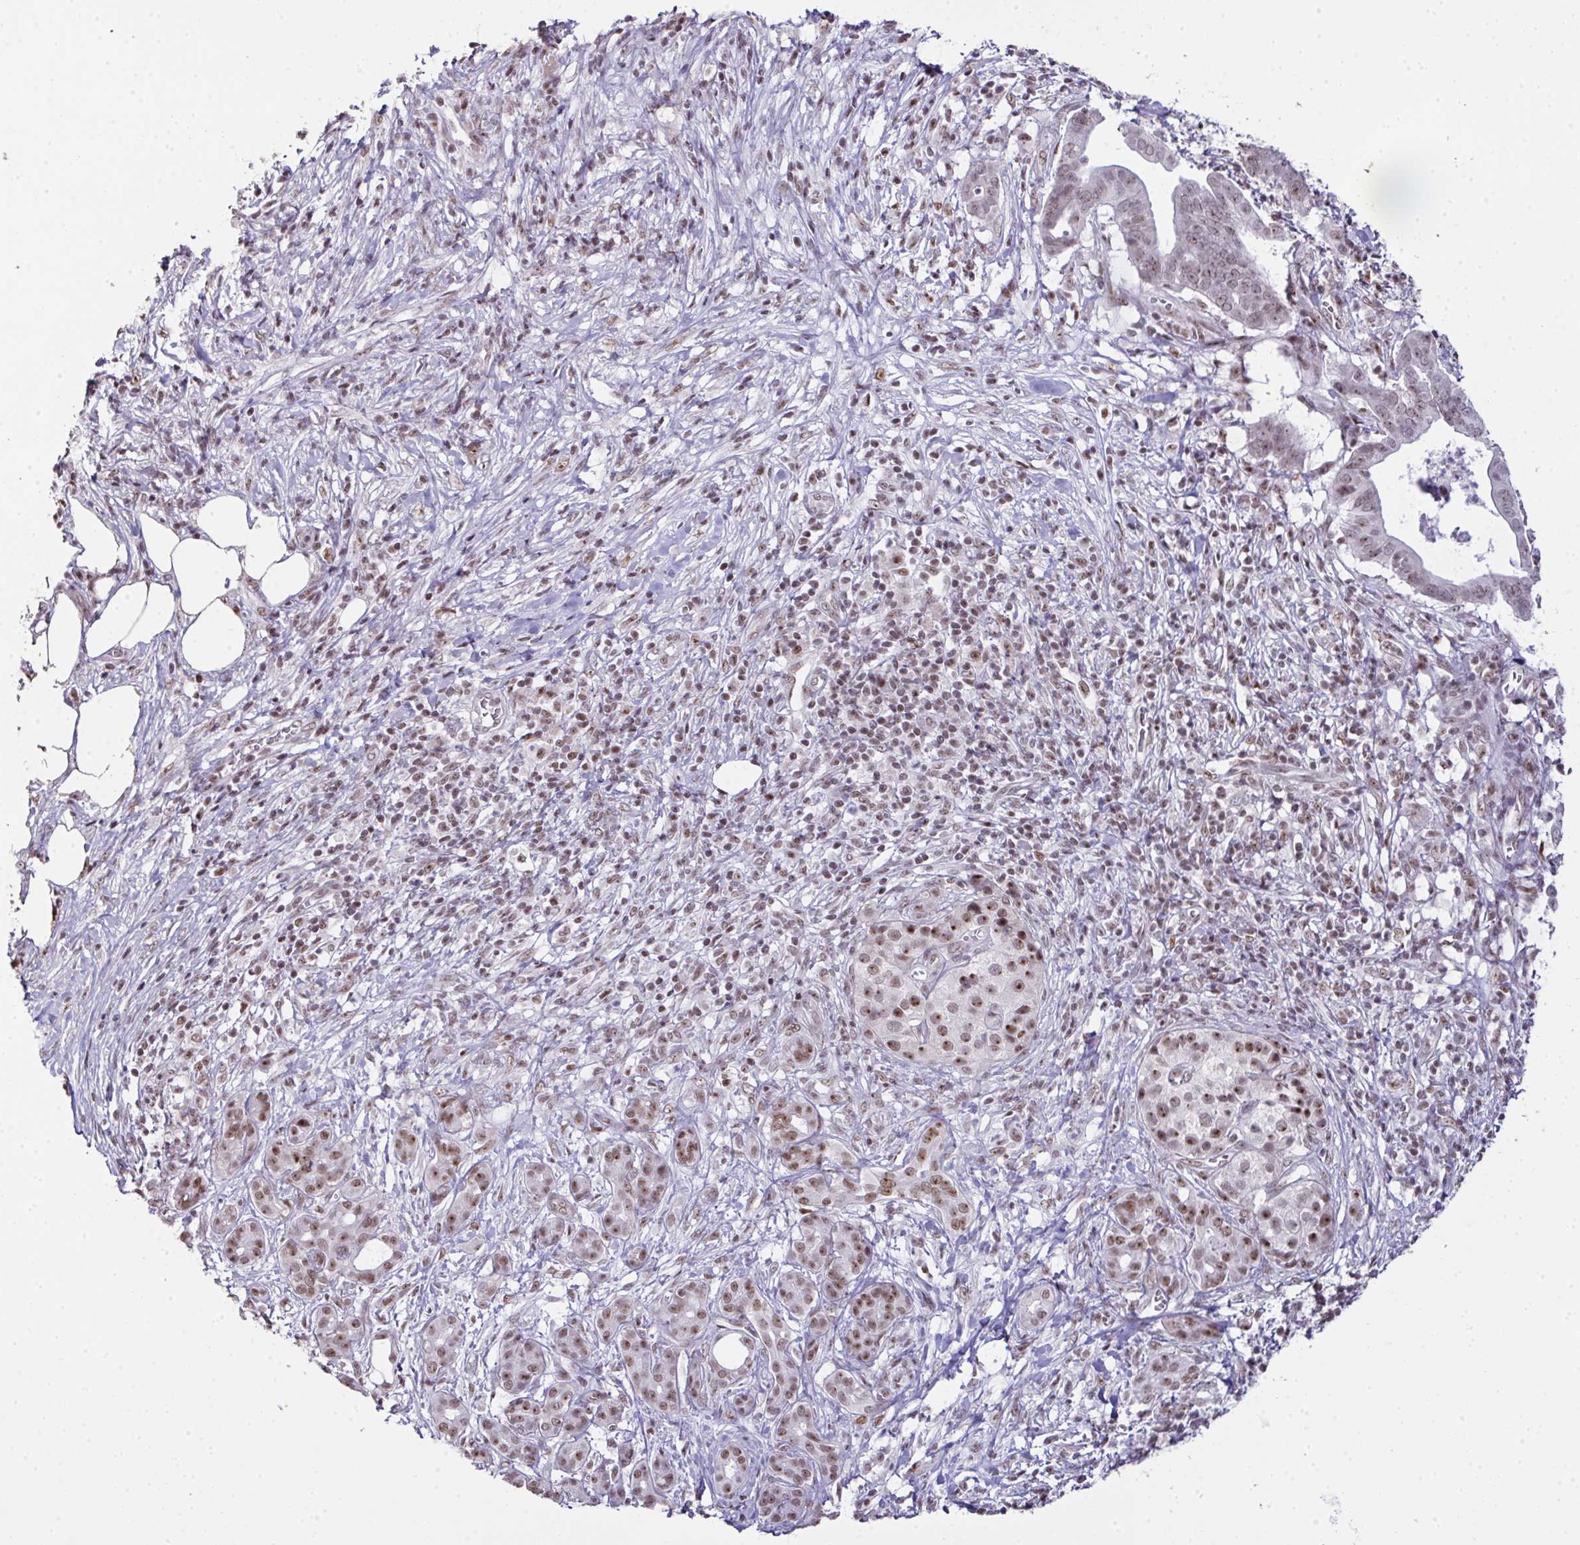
{"staining": {"intensity": "moderate", "quantity": ">75%", "location": "nuclear"}, "tissue": "pancreatic cancer", "cell_type": "Tumor cells", "image_type": "cancer", "snomed": [{"axis": "morphology", "description": "Adenocarcinoma, NOS"}, {"axis": "topography", "description": "Pancreas"}], "caption": "Adenocarcinoma (pancreatic) tissue exhibits moderate nuclear expression in about >75% of tumor cells", "gene": "ZNF800", "patient": {"sex": "male", "age": 61}}